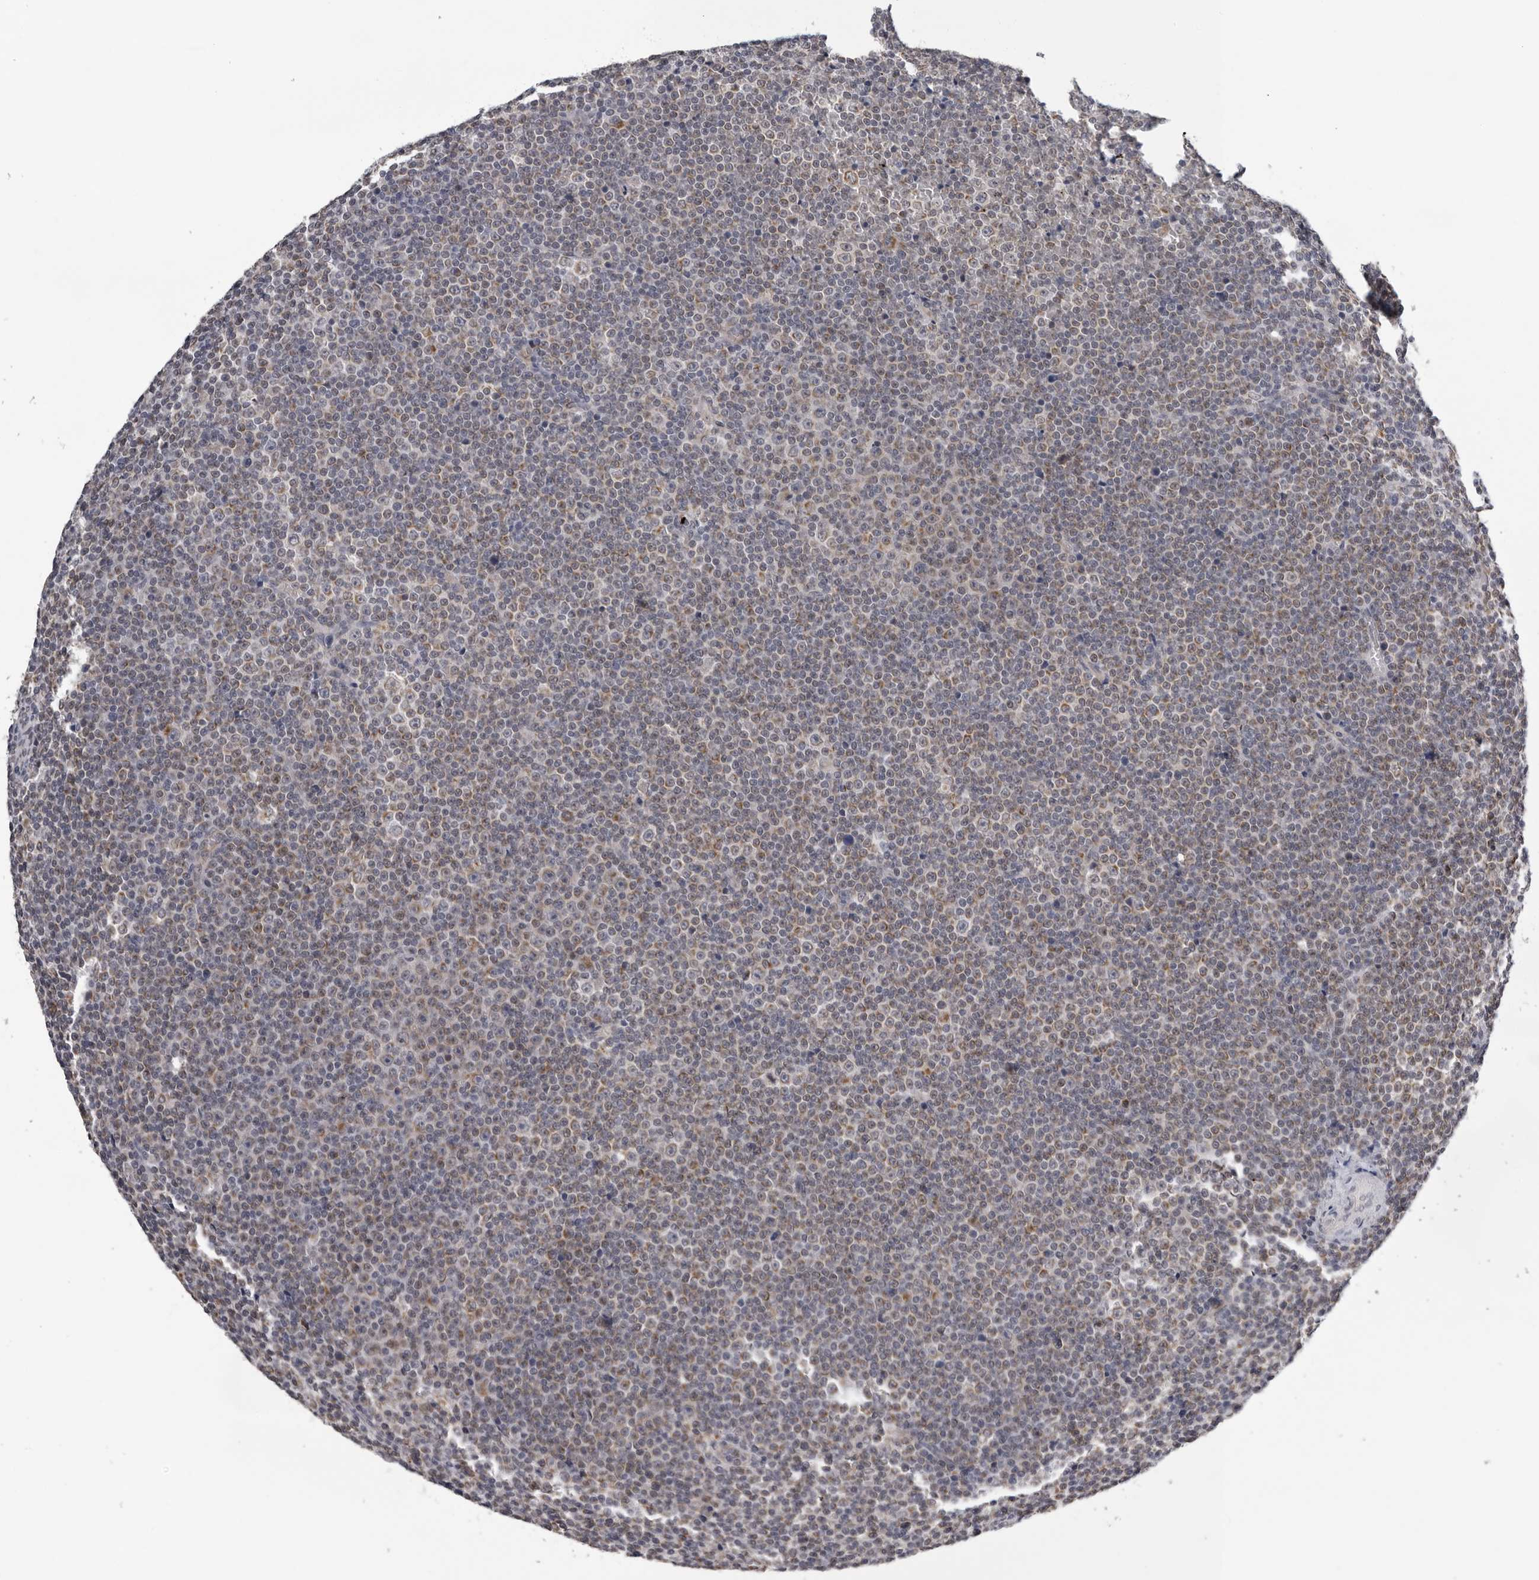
{"staining": {"intensity": "weak", "quantity": "25%-75%", "location": "cytoplasmic/membranous"}, "tissue": "lymphoma", "cell_type": "Tumor cells", "image_type": "cancer", "snomed": [{"axis": "morphology", "description": "Malignant lymphoma, non-Hodgkin's type, Low grade"}, {"axis": "topography", "description": "Lymph node"}], "caption": "An image showing weak cytoplasmic/membranous staining in about 25%-75% of tumor cells in low-grade malignant lymphoma, non-Hodgkin's type, as visualized by brown immunohistochemical staining.", "gene": "CPT2", "patient": {"sex": "female", "age": 67}}